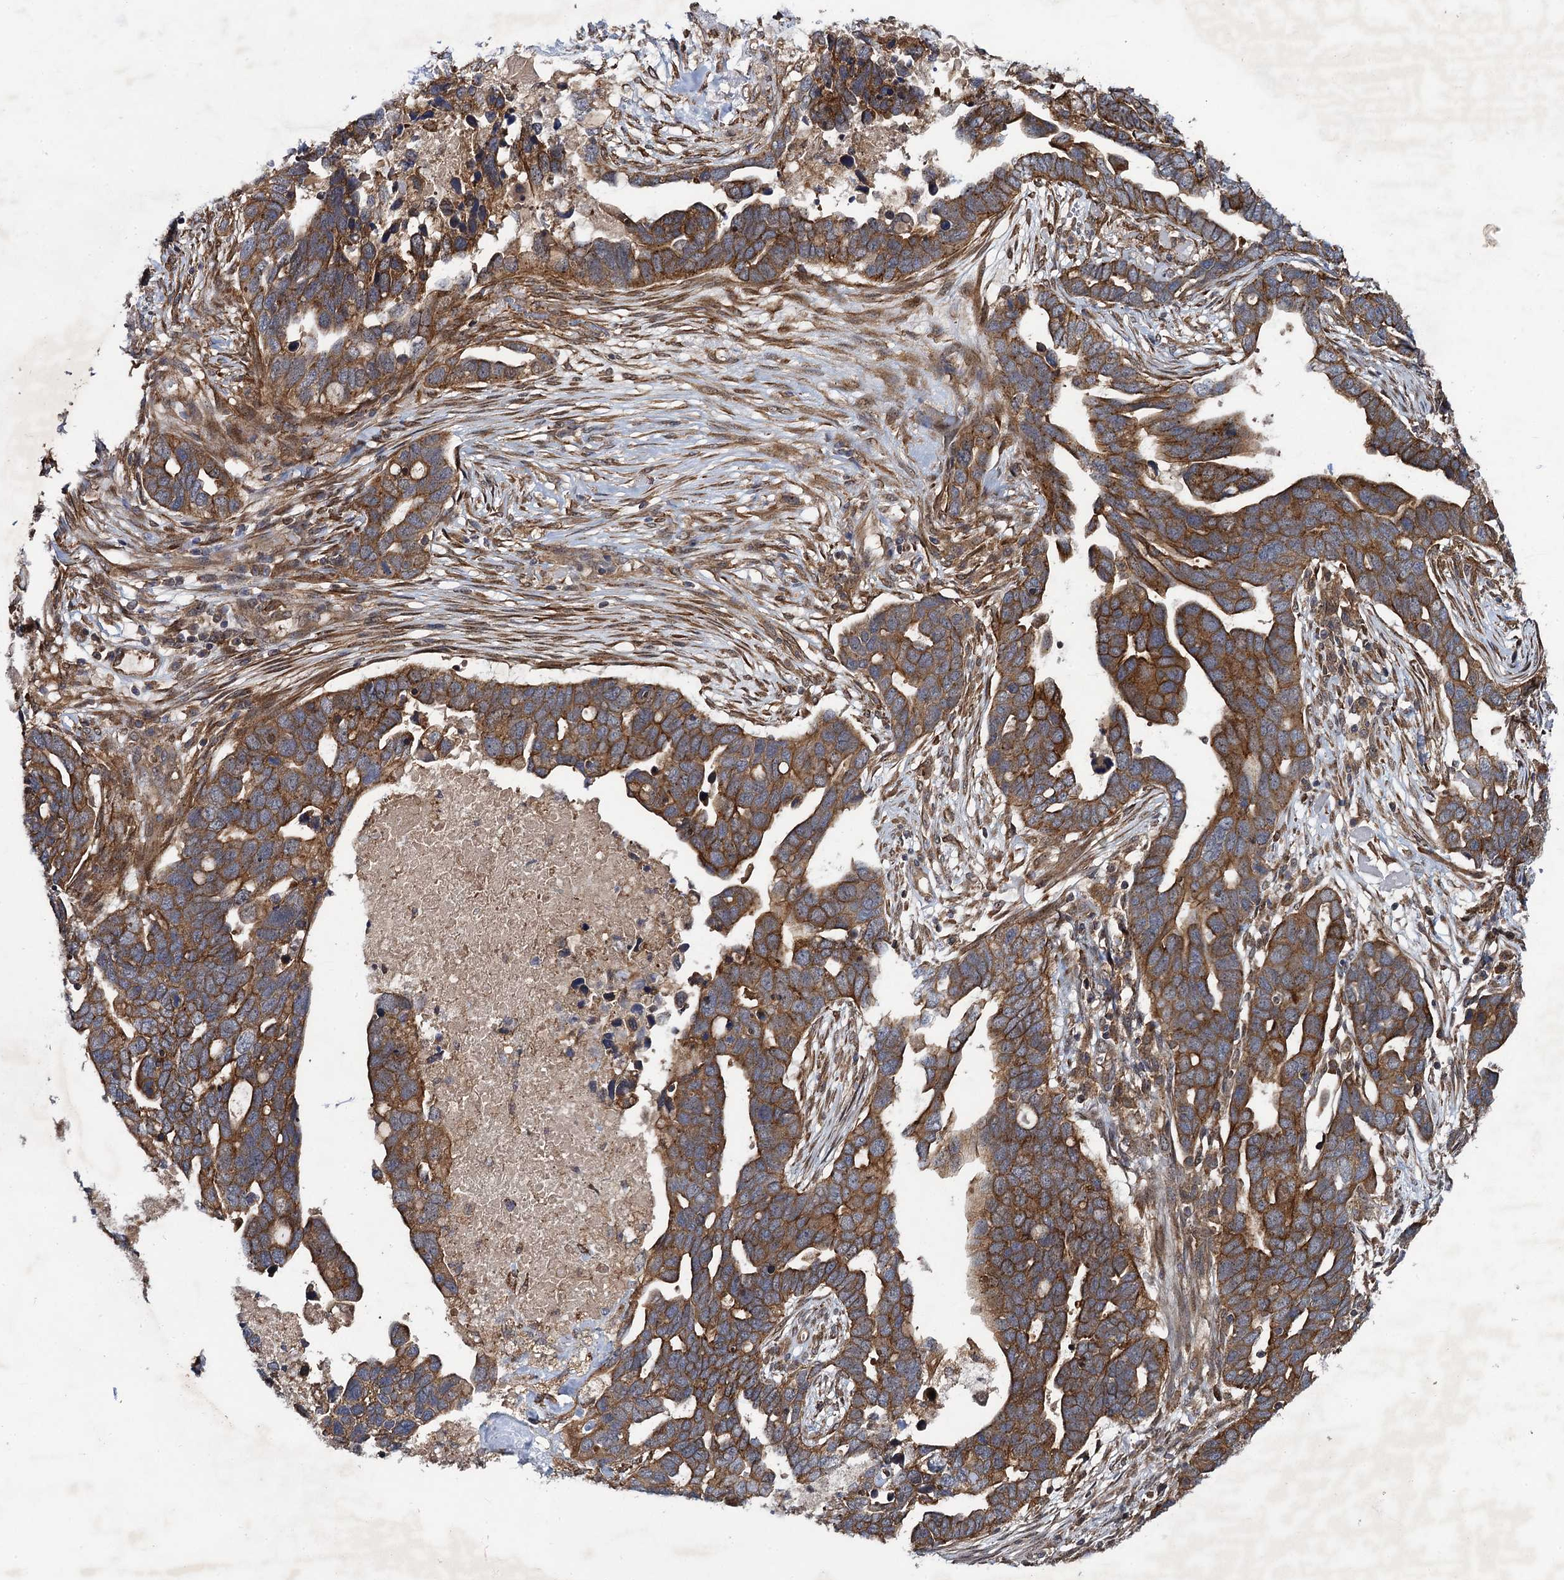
{"staining": {"intensity": "strong", "quantity": ">75%", "location": "cytoplasmic/membranous"}, "tissue": "ovarian cancer", "cell_type": "Tumor cells", "image_type": "cancer", "snomed": [{"axis": "morphology", "description": "Cystadenocarcinoma, serous, NOS"}, {"axis": "topography", "description": "Ovary"}], "caption": "Ovarian cancer stained with a brown dye demonstrates strong cytoplasmic/membranous positive expression in about >75% of tumor cells.", "gene": "HAUS1", "patient": {"sex": "female", "age": 54}}